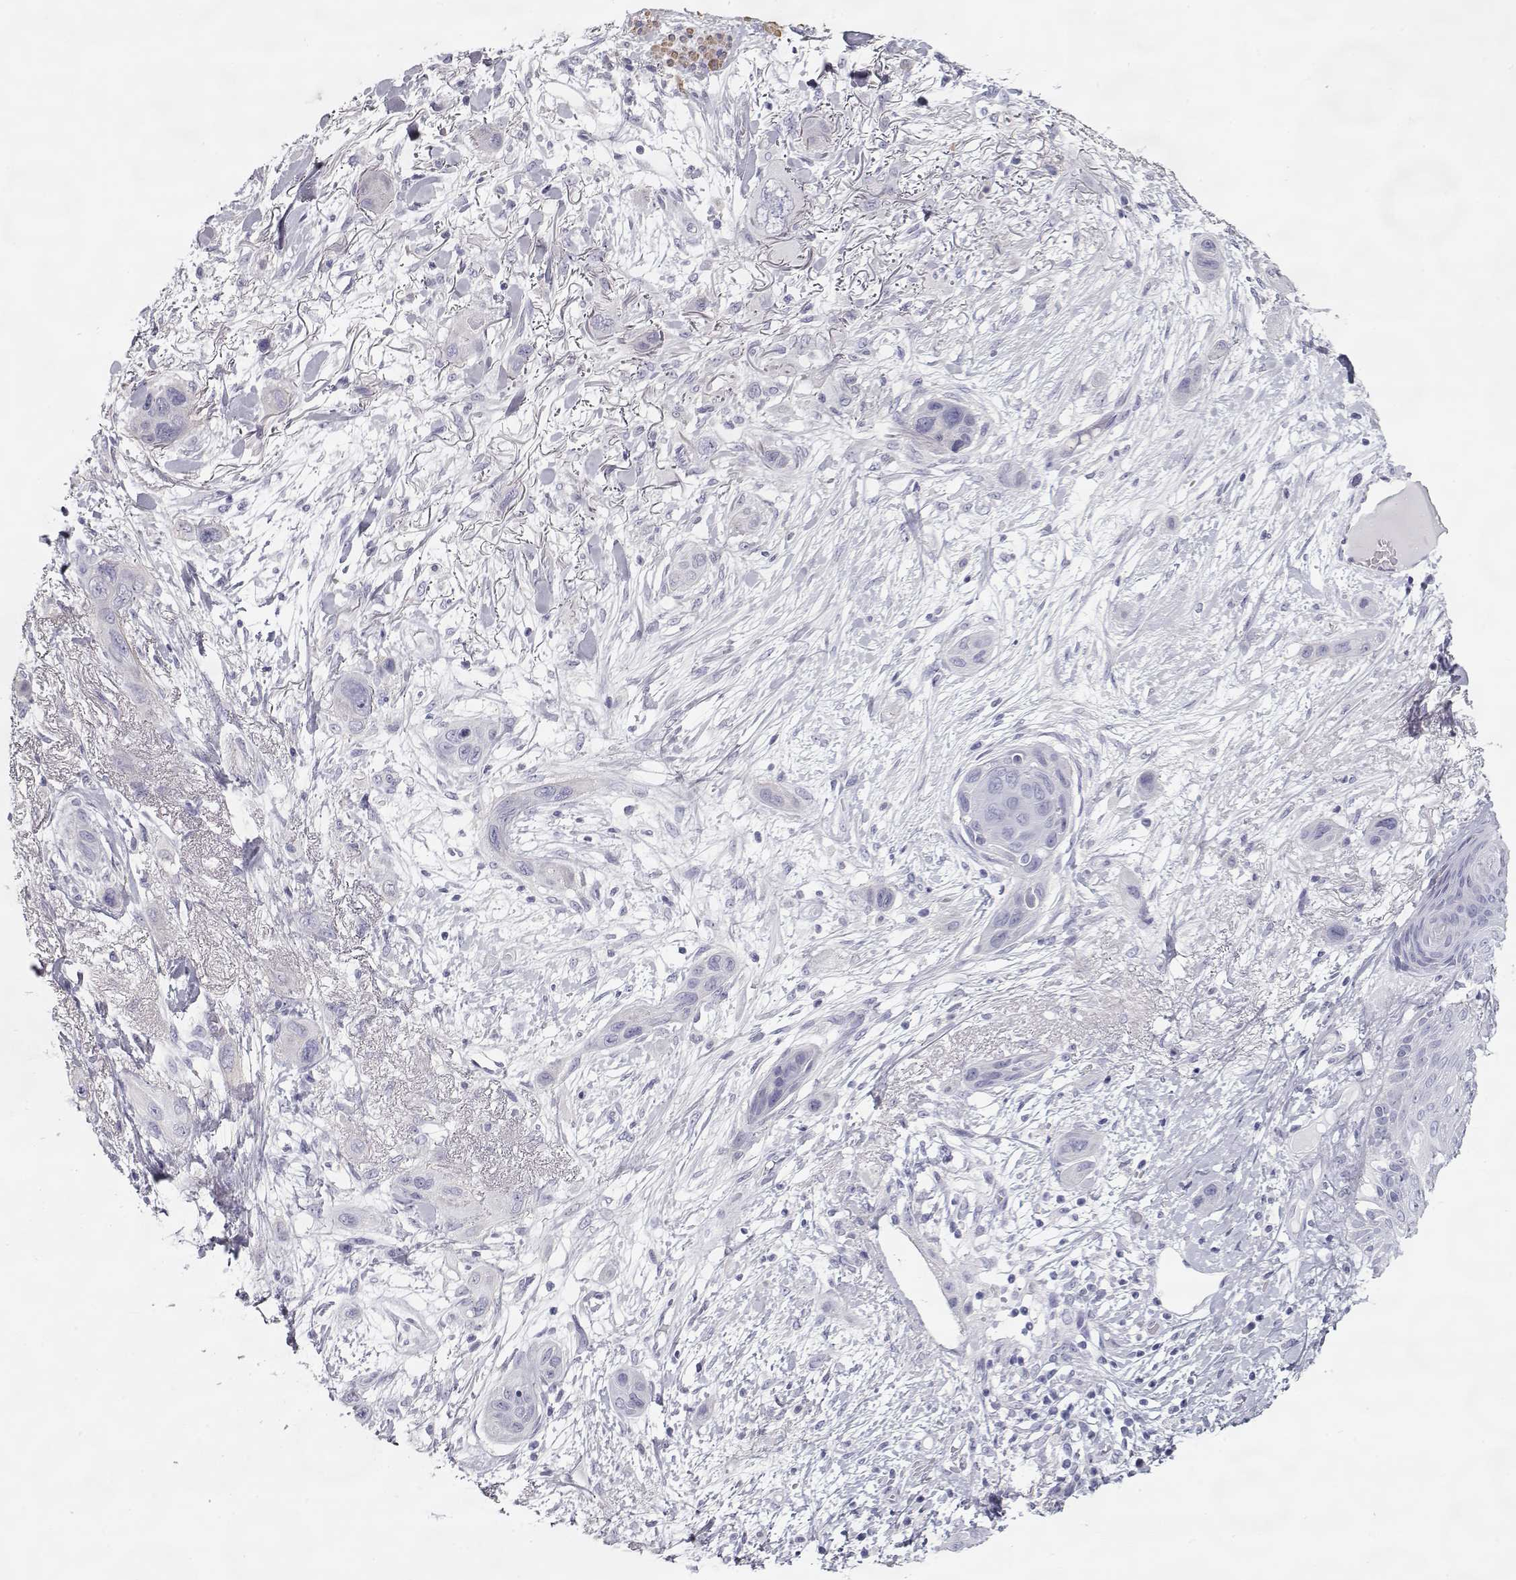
{"staining": {"intensity": "negative", "quantity": "none", "location": "none"}, "tissue": "skin cancer", "cell_type": "Tumor cells", "image_type": "cancer", "snomed": [{"axis": "morphology", "description": "Squamous cell carcinoma, NOS"}, {"axis": "topography", "description": "Skin"}], "caption": "Immunohistochemical staining of human skin cancer (squamous cell carcinoma) demonstrates no significant staining in tumor cells.", "gene": "SLITRK3", "patient": {"sex": "male", "age": 79}}